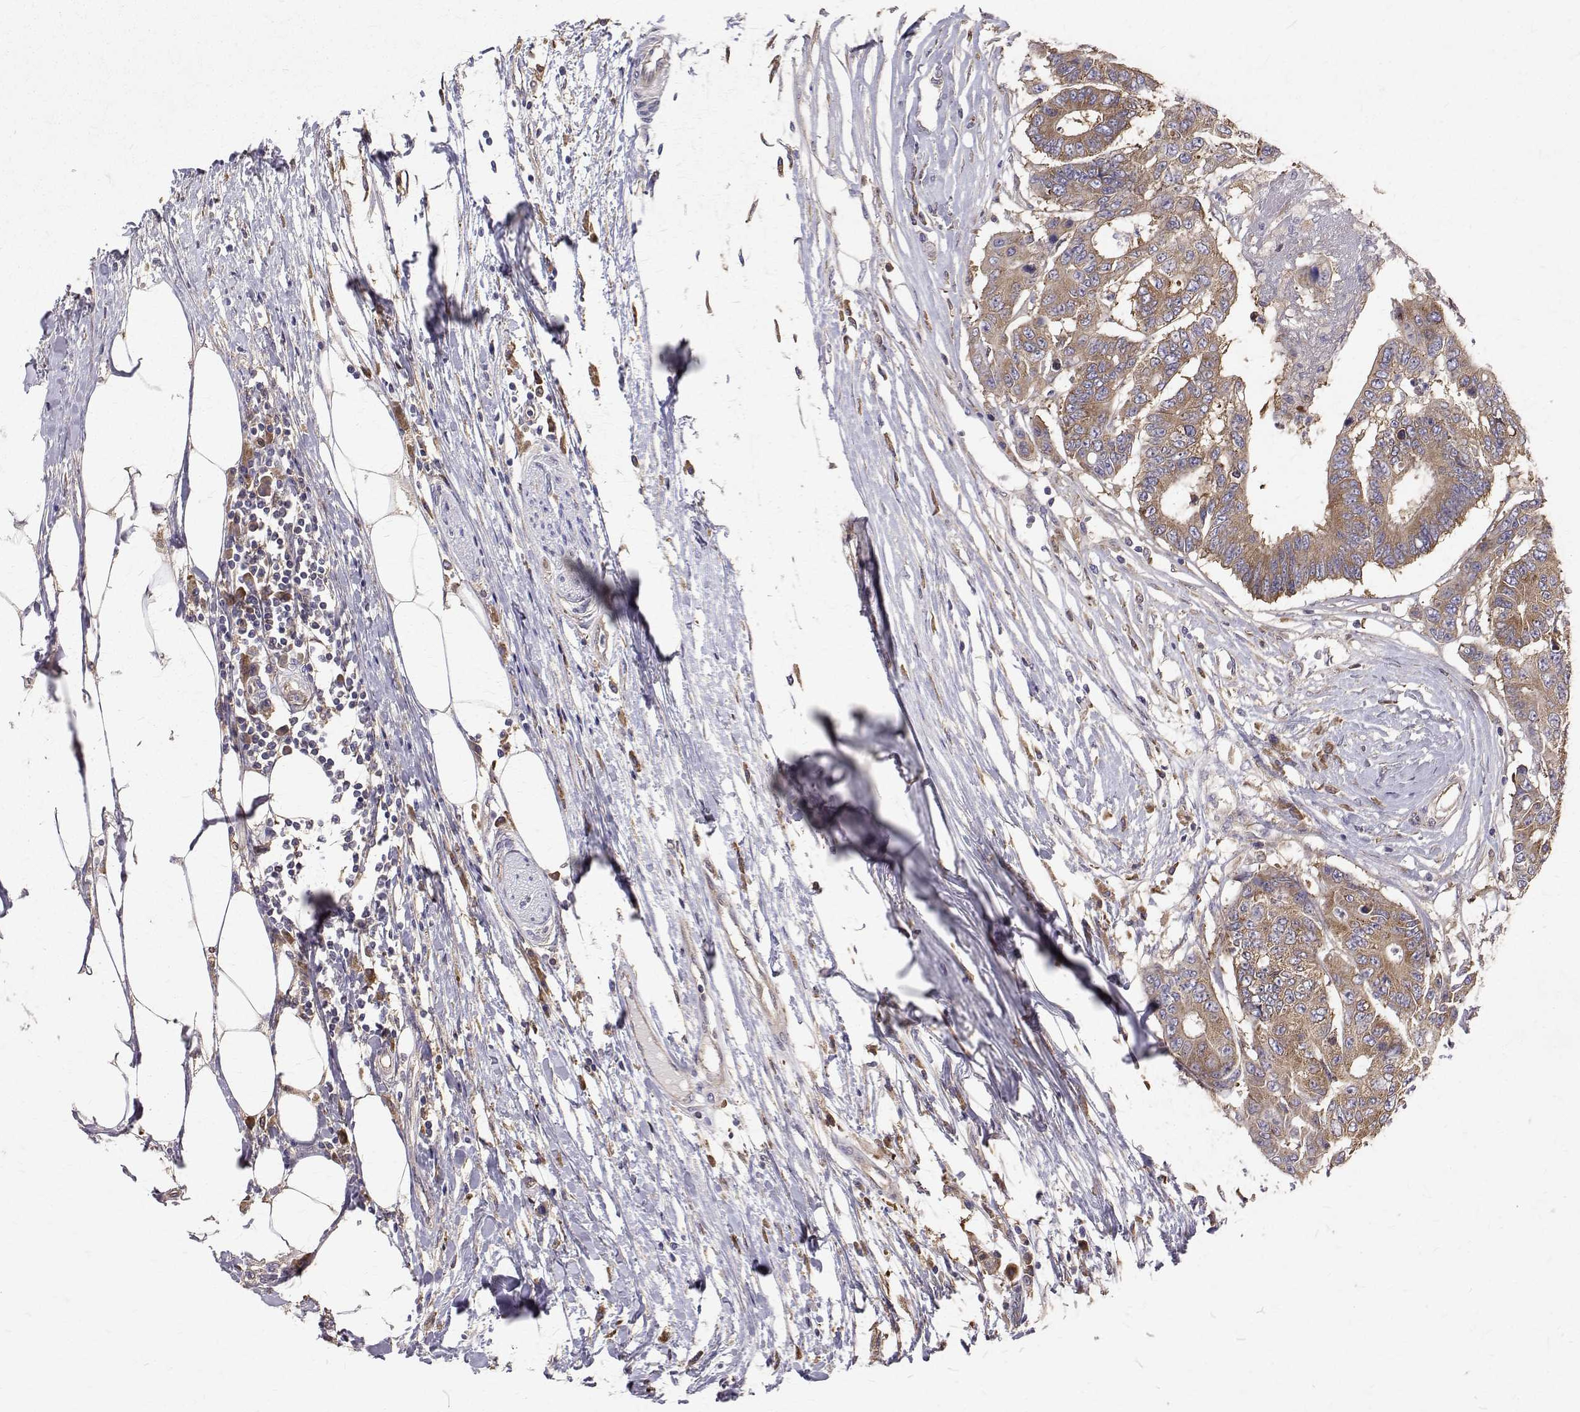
{"staining": {"intensity": "moderate", "quantity": ">75%", "location": "cytoplasmic/membranous"}, "tissue": "colorectal cancer", "cell_type": "Tumor cells", "image_type": "cancer", "snomed": [{"axis": "morphology", "description": "Adenocarcinoma, NOS"}, {"axis": "topography", "description": "Colon"}], "caption": "DAB (3,3'-diaminobenzidine) immunohistochemical staining of human colorectal cancer (adenocarcinoma) shows moderate cytoplasmic/membranous protein expression in about >75% of tumor cells.", "gene": "FARSB", "patient": {"sex": "female", "age": 48}}